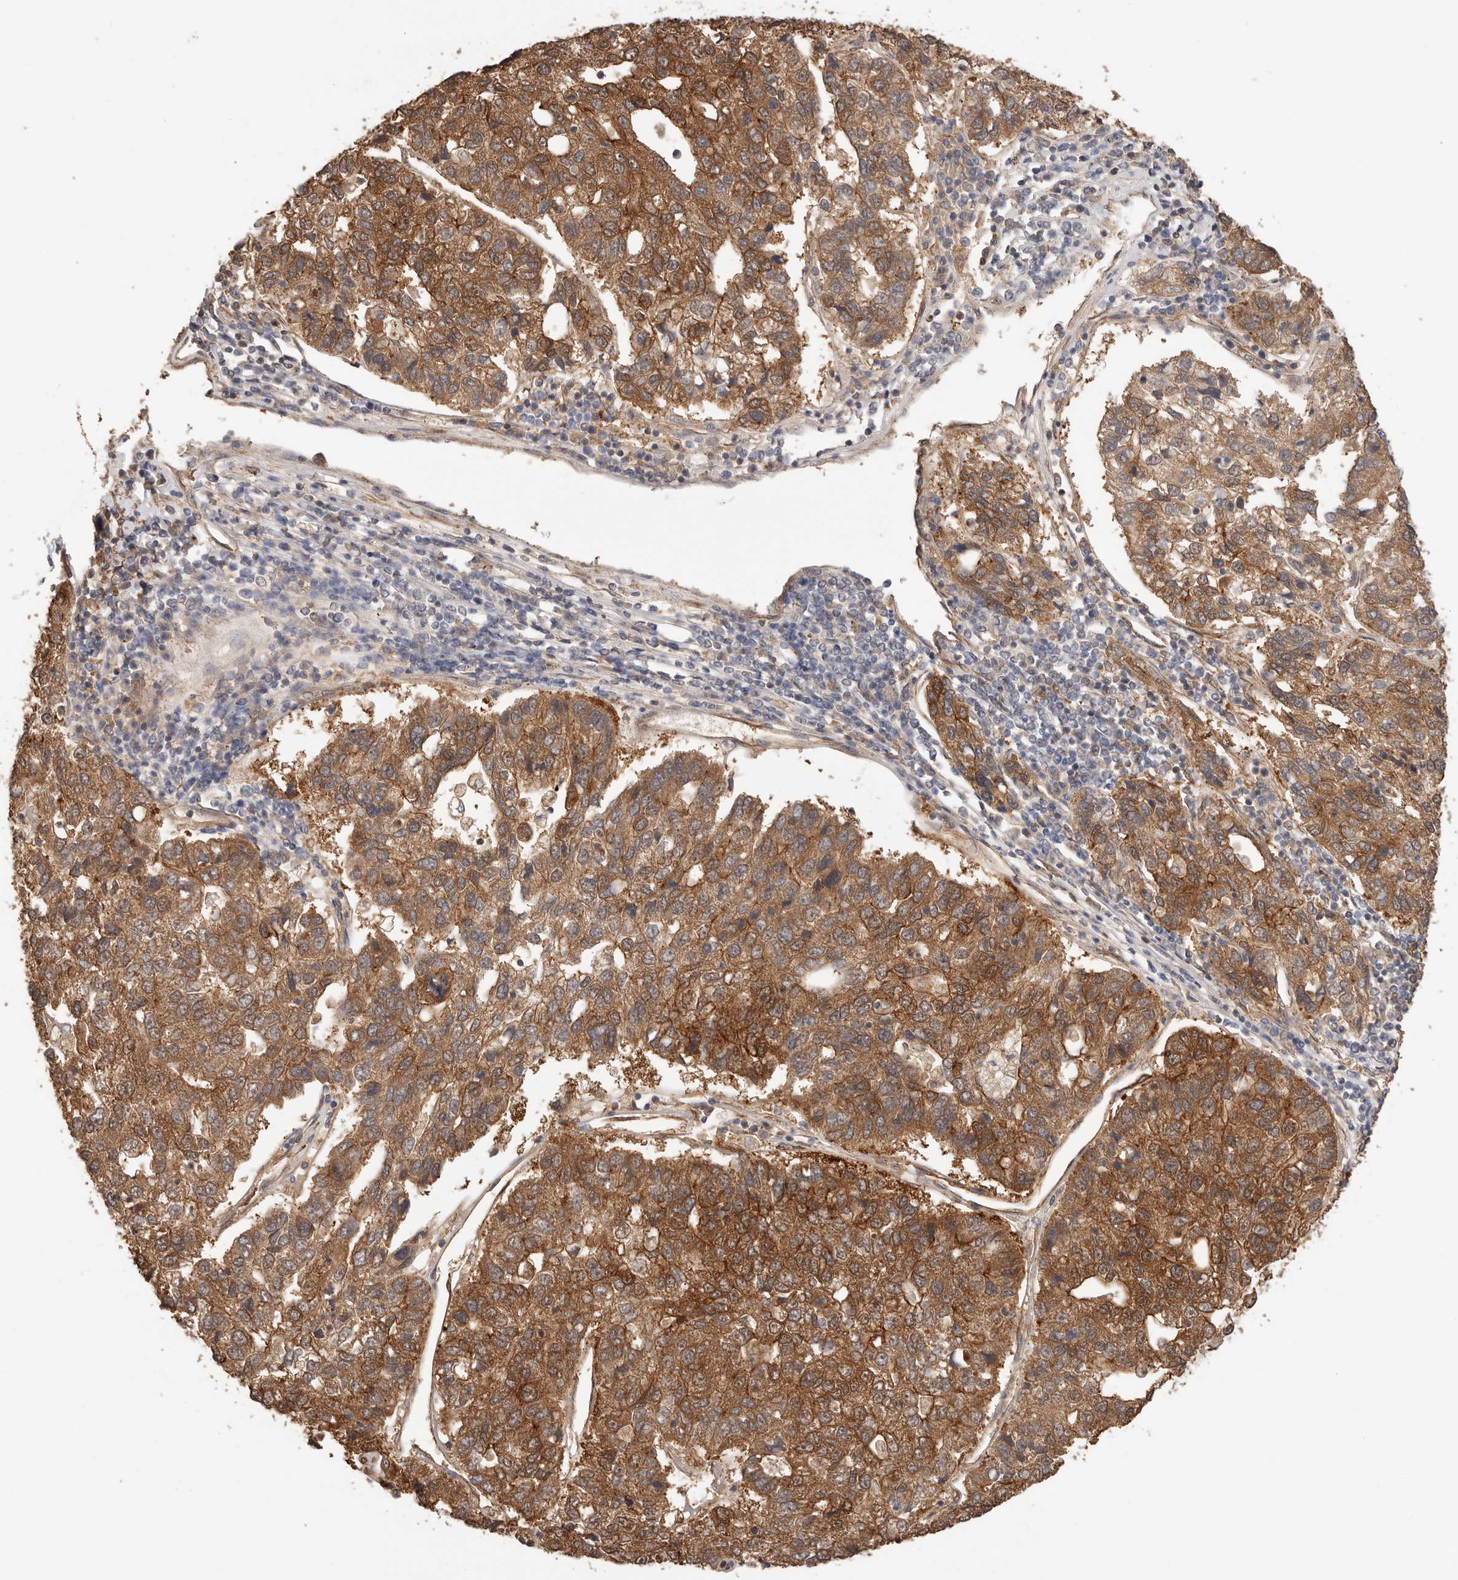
{"staining": {"intensity": "strong", "quantity": ">75%", "location": "cytoplasmic/membranous"}, "tissue": "pancreatic cancer", "cell_type": "Tumor cells", "image_type": "cancer", "snomed": [{"axis": "morphology", "description": "Adenocarcinoma, NOS"}, {"axis": "topography", "description": "Pancreas"}], "caption": "Immunohistochemistry of pancreatic cancer demonstrates high levels of strong cytoplasmic/membranous staining in approximately >75% of tumor cells.", "gene": "AFDN", "patient": {"sex": "female", "age": 61}}